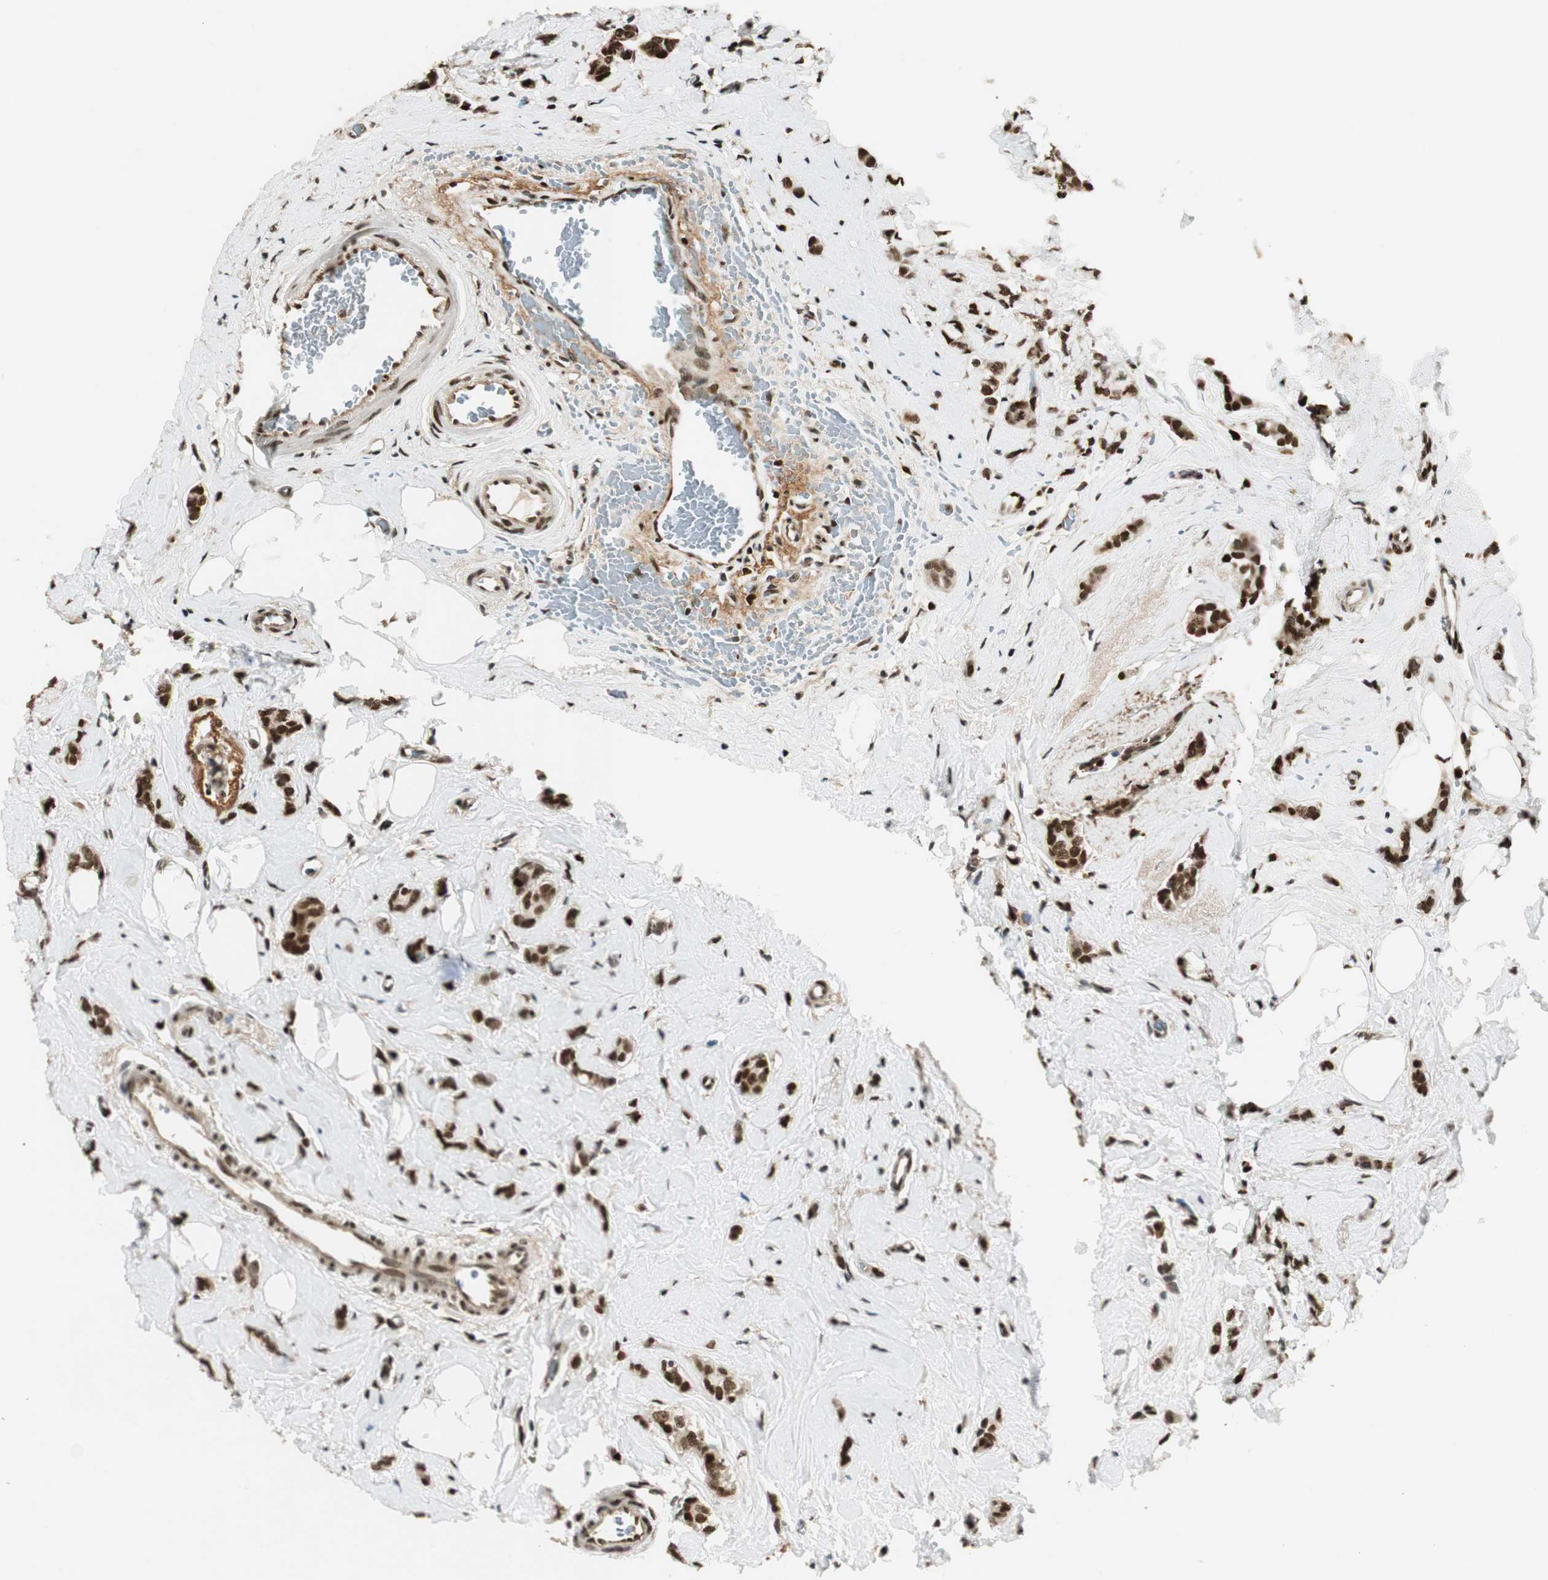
{"staining": {"intensity": "strong", "quantity": ">75%", "location": "nuclear"}, "tissue": "breast cancer", "cell_type": "Tumor cells", "image_type": "cancer", "snomed": [{"axis": "morphology", "description": "Lobular carcinoma"}, {"axis": "topography", "description": "Breast"}], "caption": "Breast lobular carcinoma stained with immunohistochemistry (IHC) demonstrates strong nuclear expression in about >75% of tumor cells.", "gene": "RING1", "patient": {"sex": "female", "age": 60}}